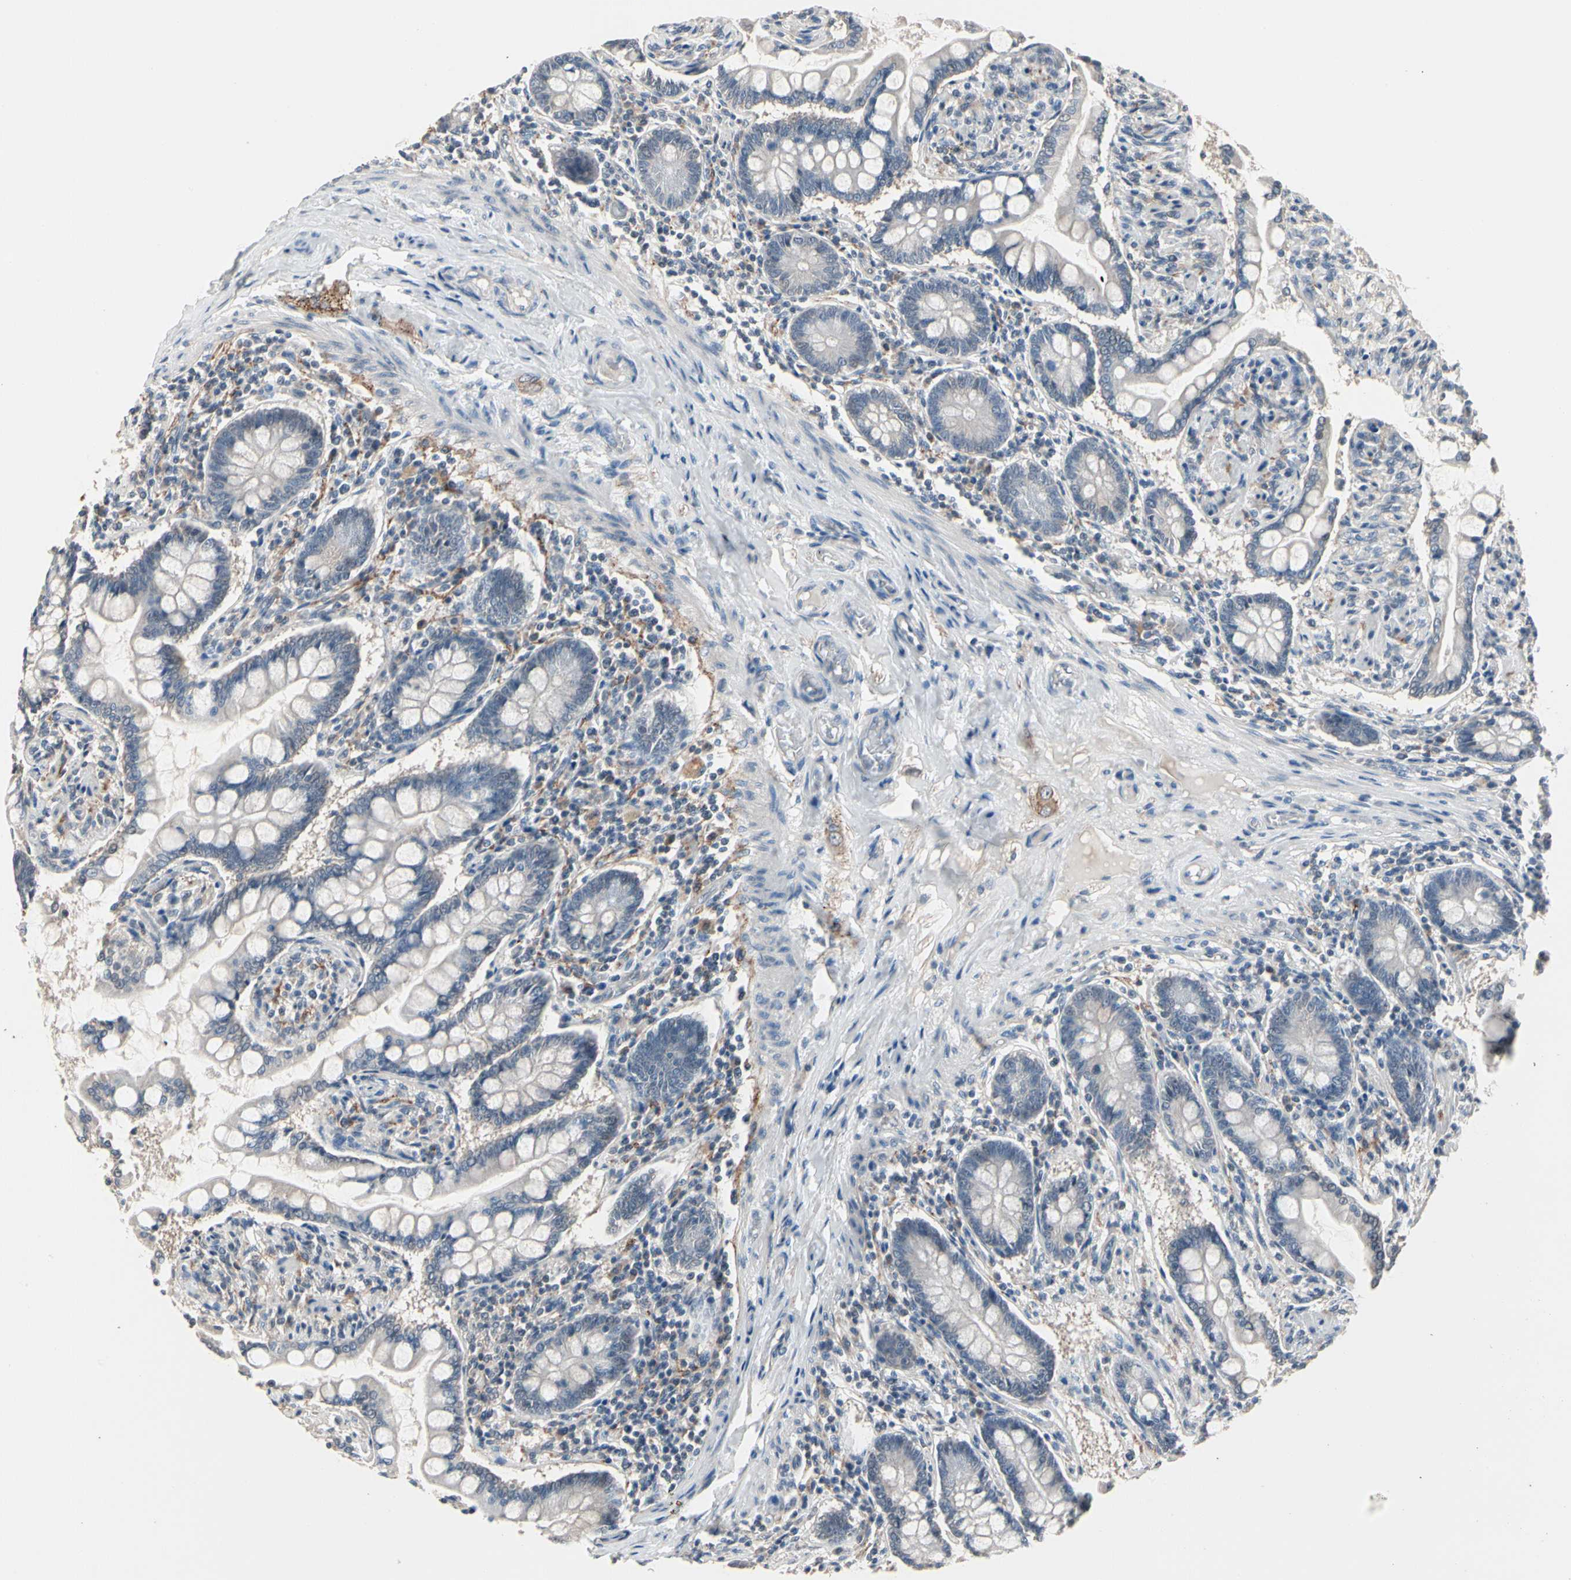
{"staining": {"intensity": "weak", "quantity": "25%-75%", "location": "cytoplasmic/membranous"}, "tissue": "small intestine", "cell_type": "Glandular cells", "image_type": "normal", "snomed": [{"axis": "morphology", "description": "Normal tissue, NOS"}, {"axis": "topography", "description": "Small intestine"}], "caption": "The histopathology image exhibits staining of normal small intestine, revealing weak cytoplasmic/membranous protein staining (brown color) within glandular cells.", "gene": "SV2A", "patient": {"sex": "male", "age": 41}}